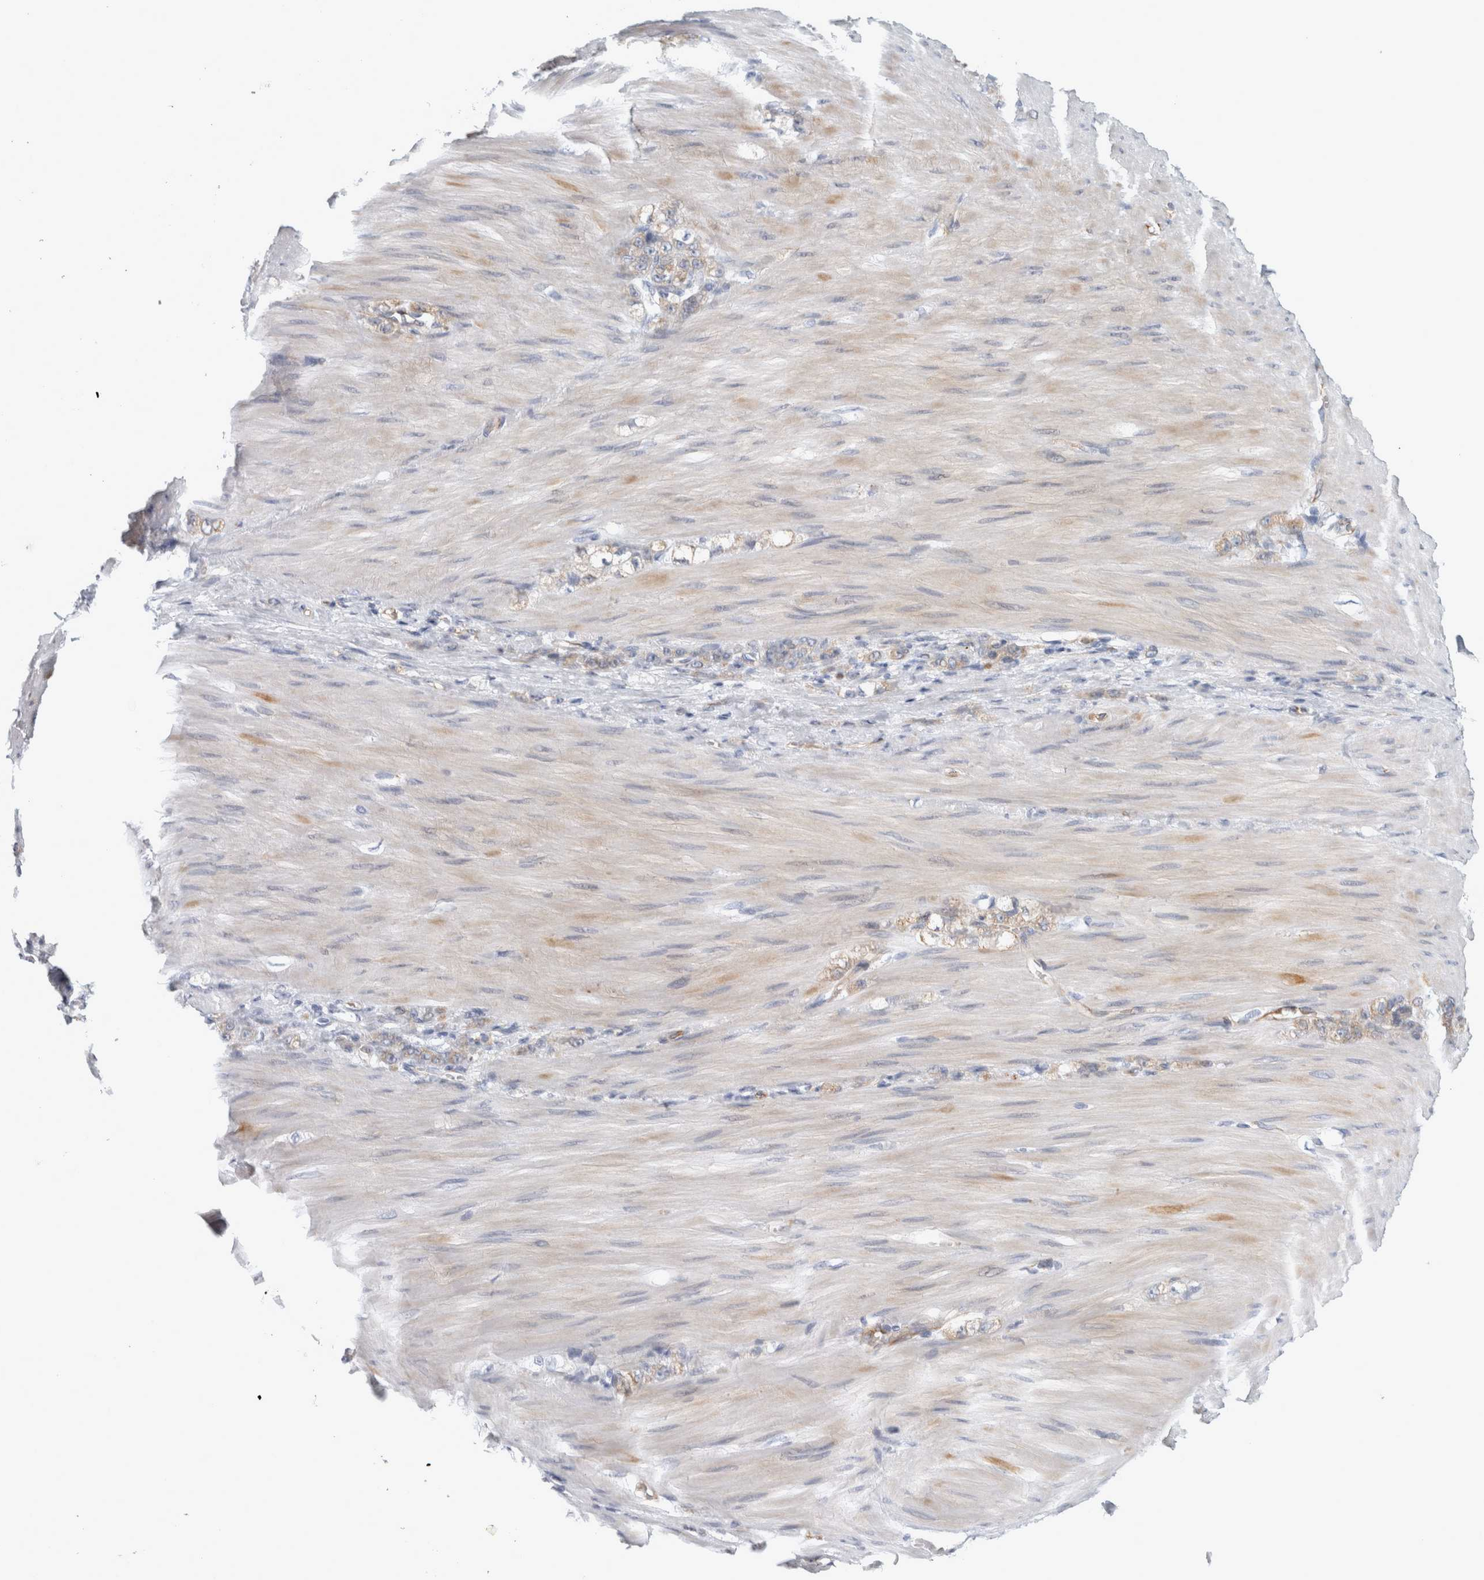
{"staining": {"intensity": "negative", "quantity": "none", "location": "none"}, "tissue": "stomach cancer", "cell_type": "Tumor cells", "image_type": "cancer", "snomed": [{"axis": "morphology", "description": "Normal tissue, NOS"}, {"axis": "morphology", "description": "Adenocarcinoma, NOS"}, {"axis": "topography", "description": "Stomach"}], "caption": "A high-resolution micrograph shows immunohistochemistry (IHC) staining of stomach adenocarcinoma, which reveals no significant positivity in tumor cells.", "gene": "B3GNT3", "patient": {"sex": "male", "age": 82}}